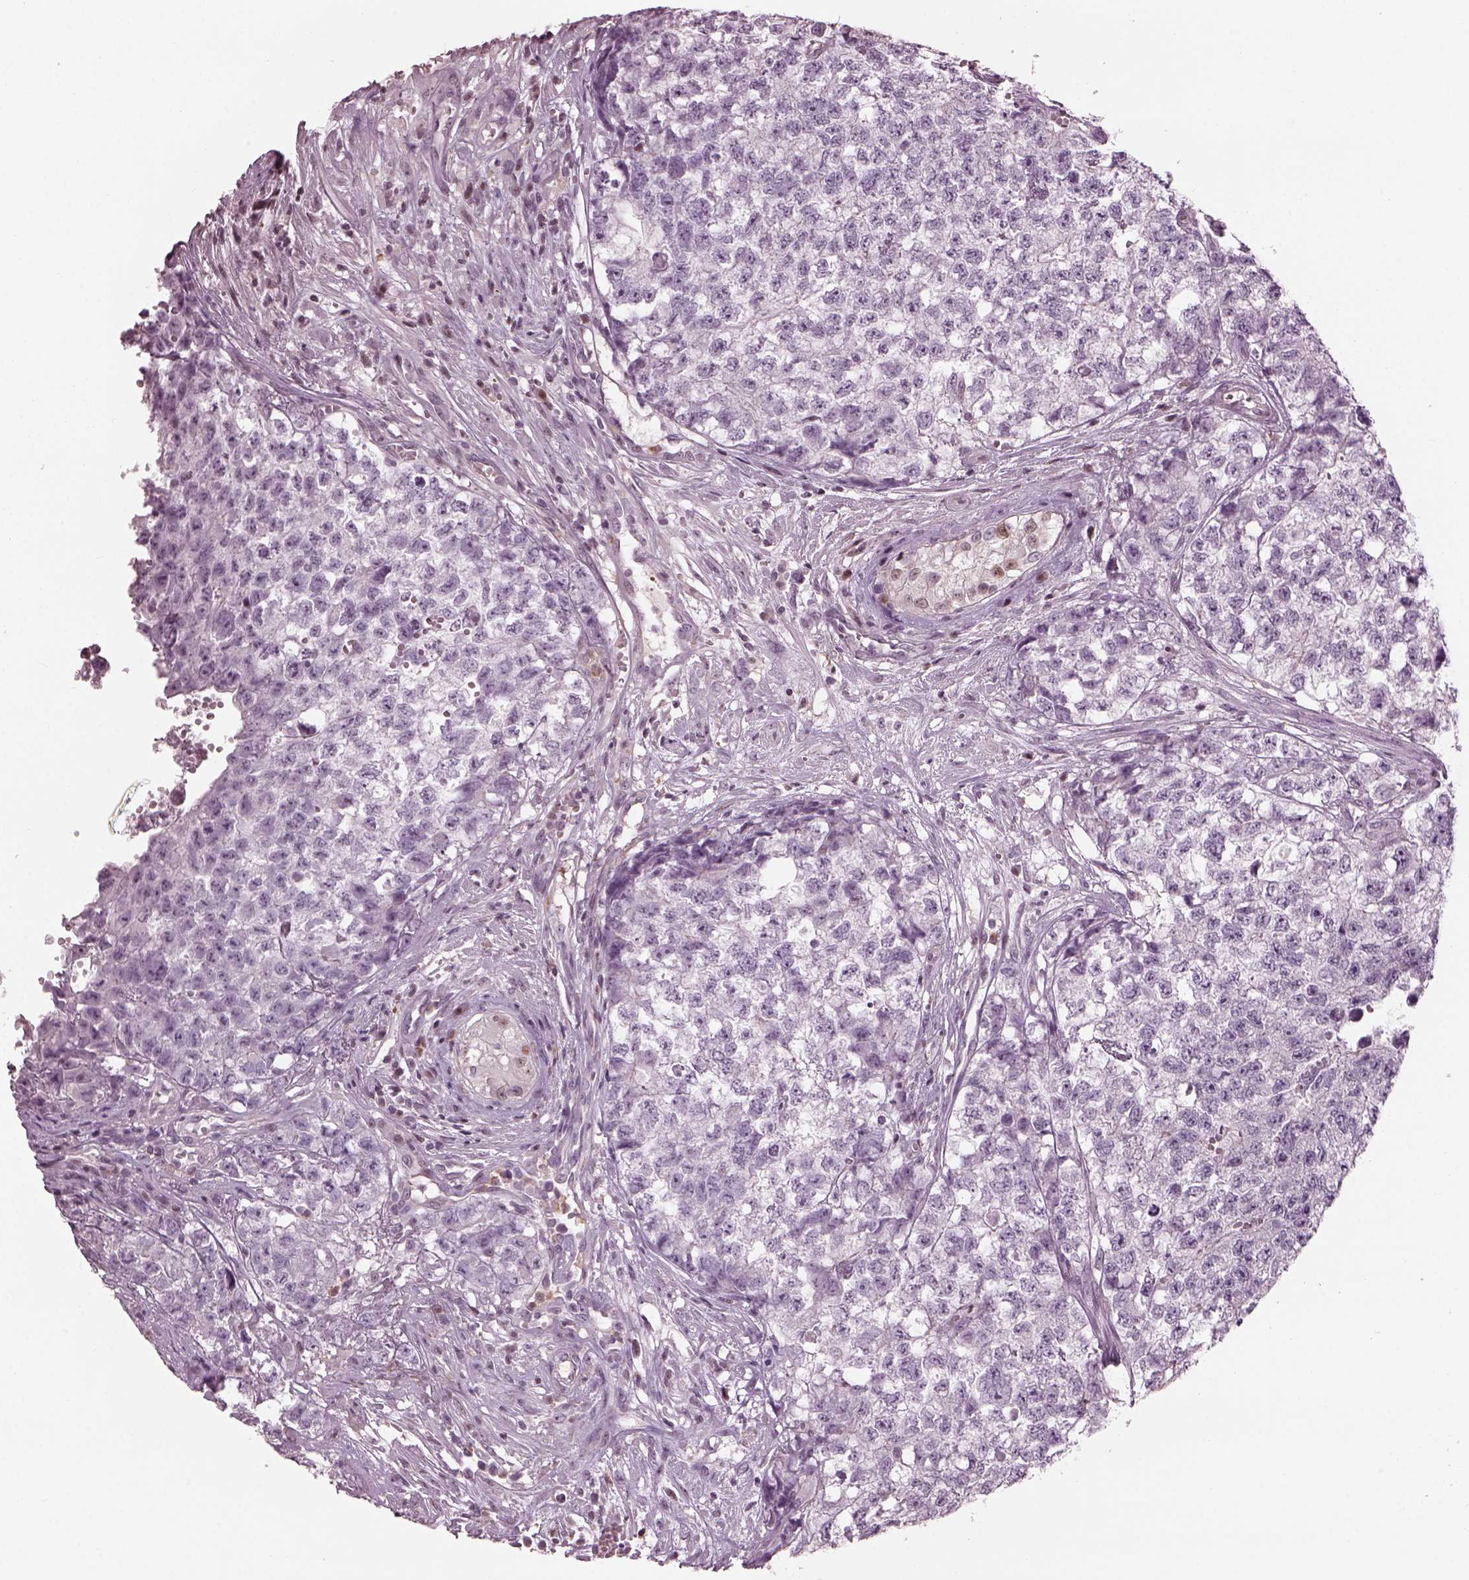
{"staining": {"intensity": "negative", "quantity": "none", "location": "none"}, "tissue": "testis cancer", "cell_type": "Tumor cells", "image_type": "cancer", "snomed": [{"axis": "morphology", "description": "Seminoma, NOS"}, {"axis": "morphology", "description": "Carcinoma, Embryonal, NOS"}, {"axis": "topography", "description": "Testis"}], "caption": "High power microscopy photomicrograph of an IHC histopathology image of embryonal carcinoma (testis), revealing no significant staining in tumor cells.", "gene": "BFSP1", "patient": {"sex": "male", "age": 22}}